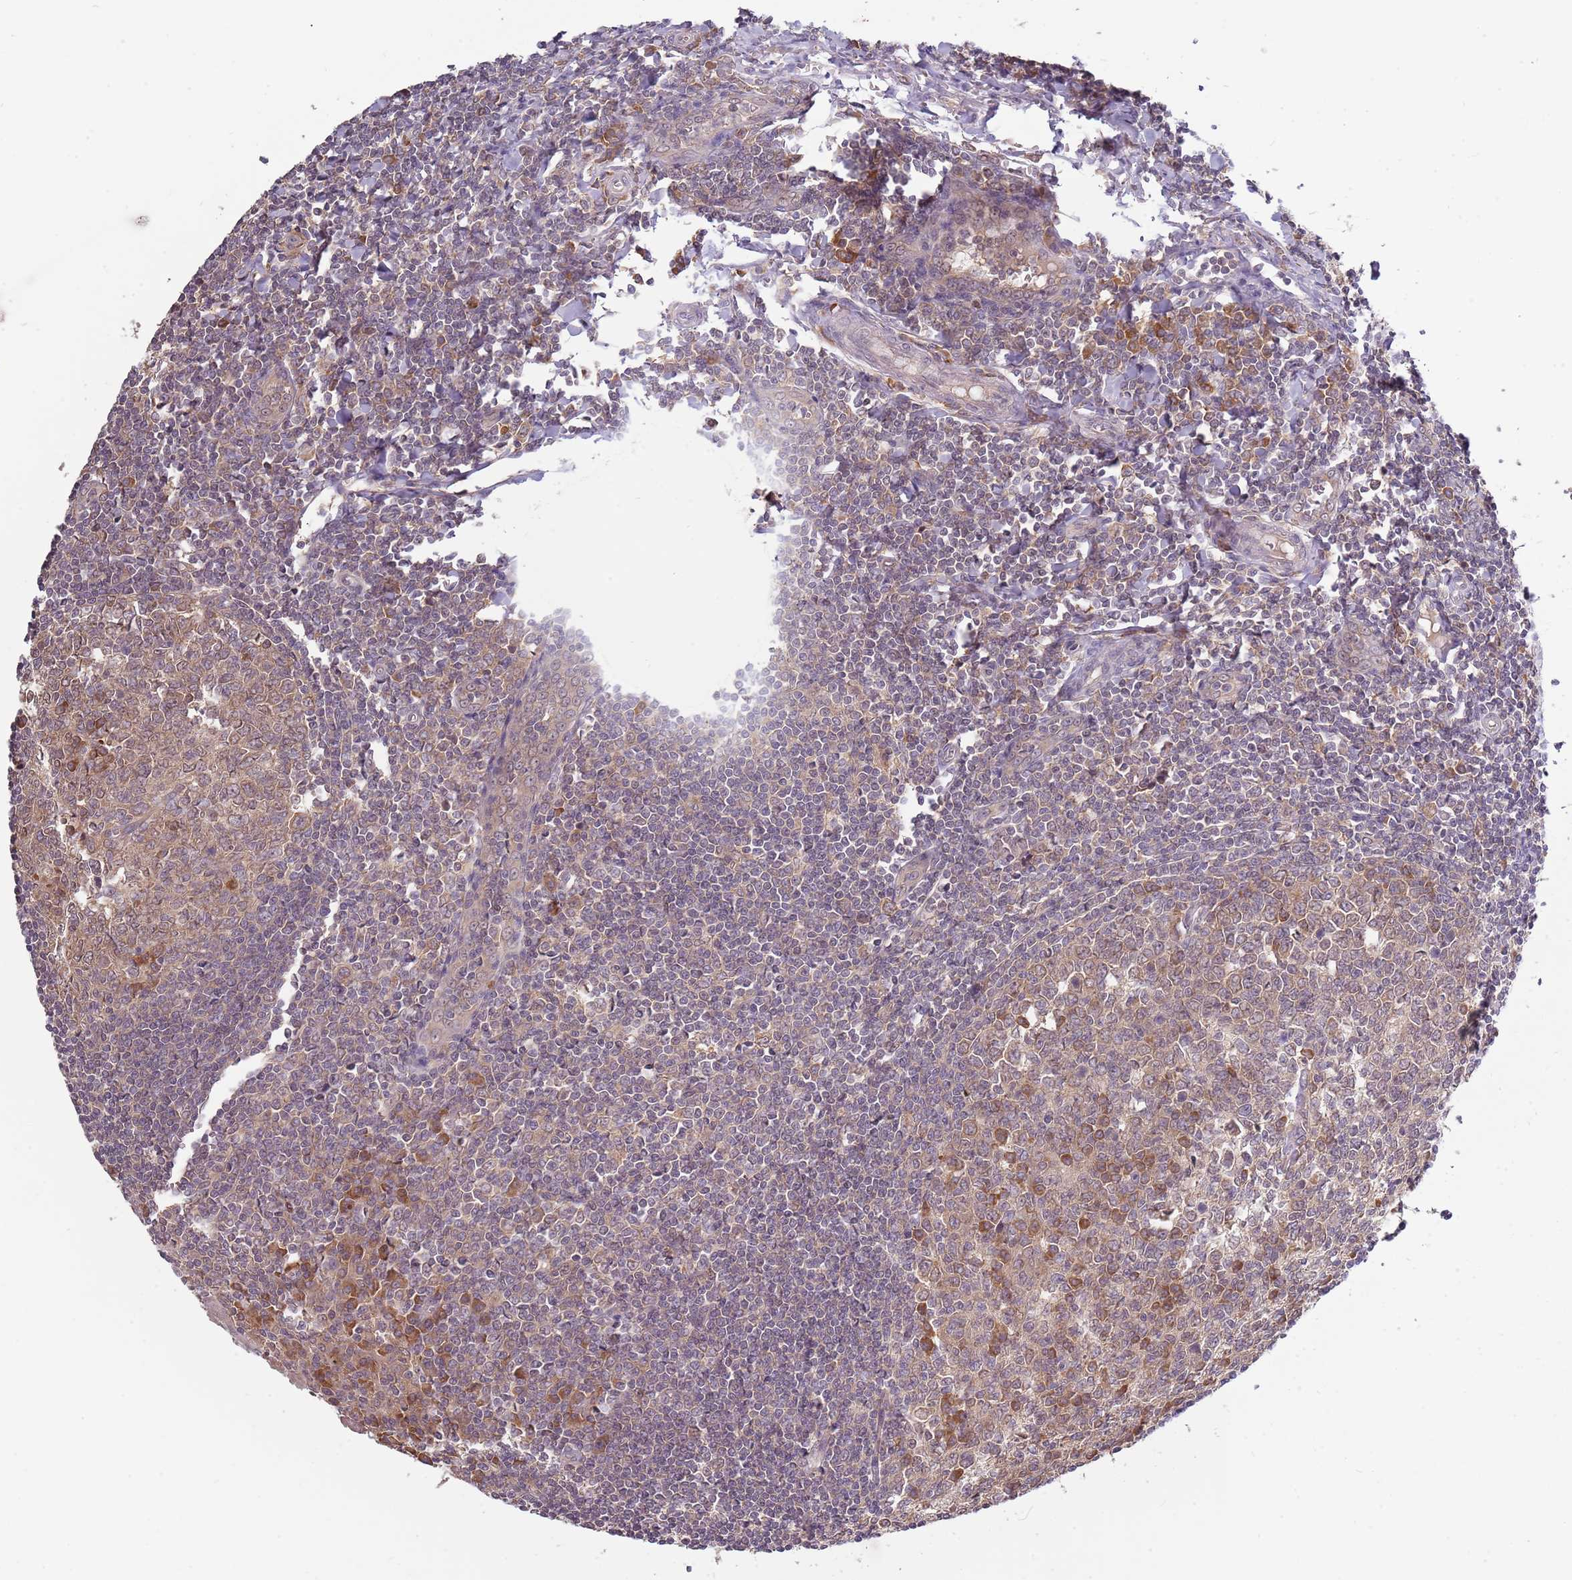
{"staining": {"intensity": "moderate", "quantity": "<25%", "location": "cytoplasmic/membranous"}, "tissue": "tonsil", "cell_type": "Germinal center cells", "image_type": "normal", "snomed": [{"axis": "morphology", "description": "Normal tissue, NOS"}, {"axis": "topography", "description": "Tonsil"}], "caption": "A low amount of moderate cytoplasmic/membranous expression is appreciated in approximately <25% of germinal center cells in unremarkable tonsil. (DAB (3,3'-diaminobenzidine) IHC with brightfield microscopy, high magnification).", "gene": "USP32", "patient": {"sex": "male", "age": 27}}